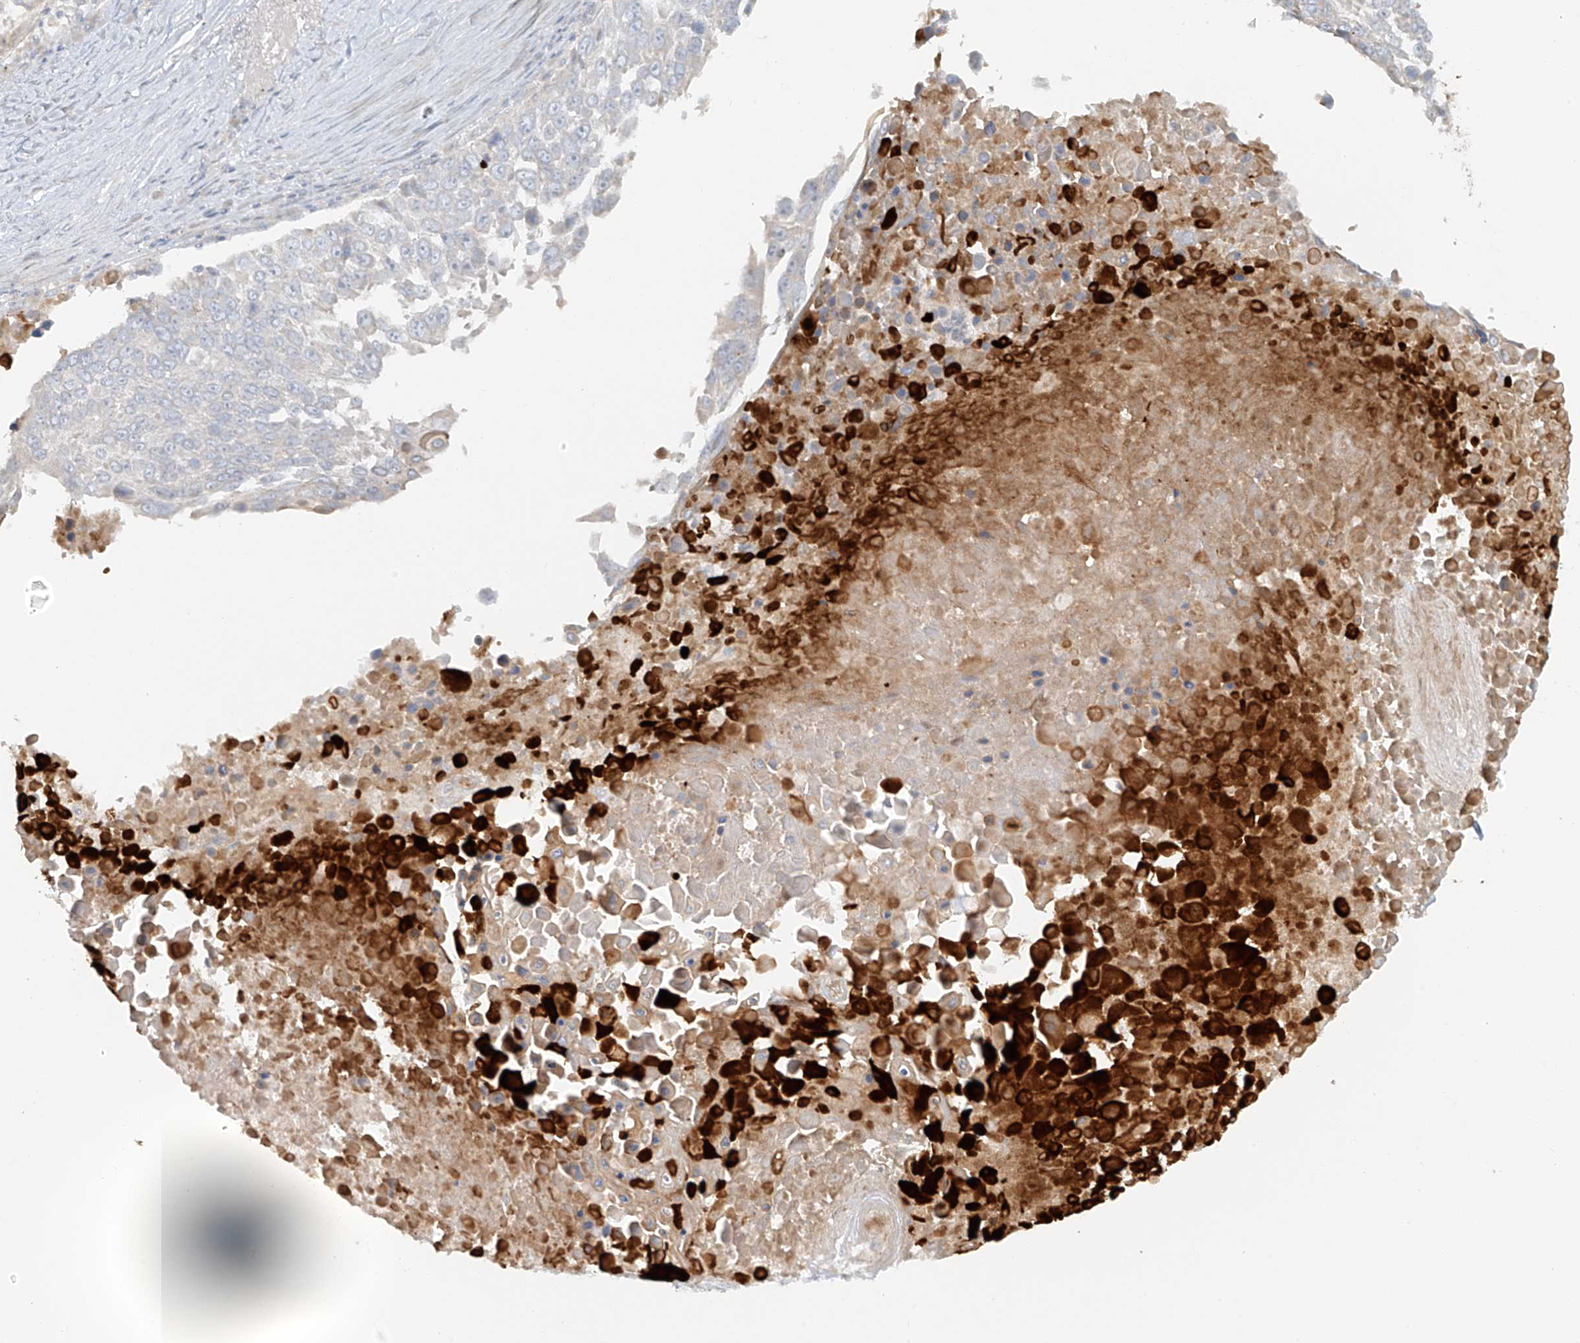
{"staining": {"intensity": "negative", "quantity": "none", "location": "none"}, "tissue": "lung cancer", "cell_type": "Tumor cells", "image_type": "cancer", "snomed": [{"axis": "morphology", "description": "Squamous cell carcinoma, NOS"}, {"axis": "topography", "description": "Lung"}], "caption": "Tumor cells show no significant protein staining in squamous cell carcinoma (lung).", "gene": "MIPEP", "patient": {"sex": "male", "age": 66}}